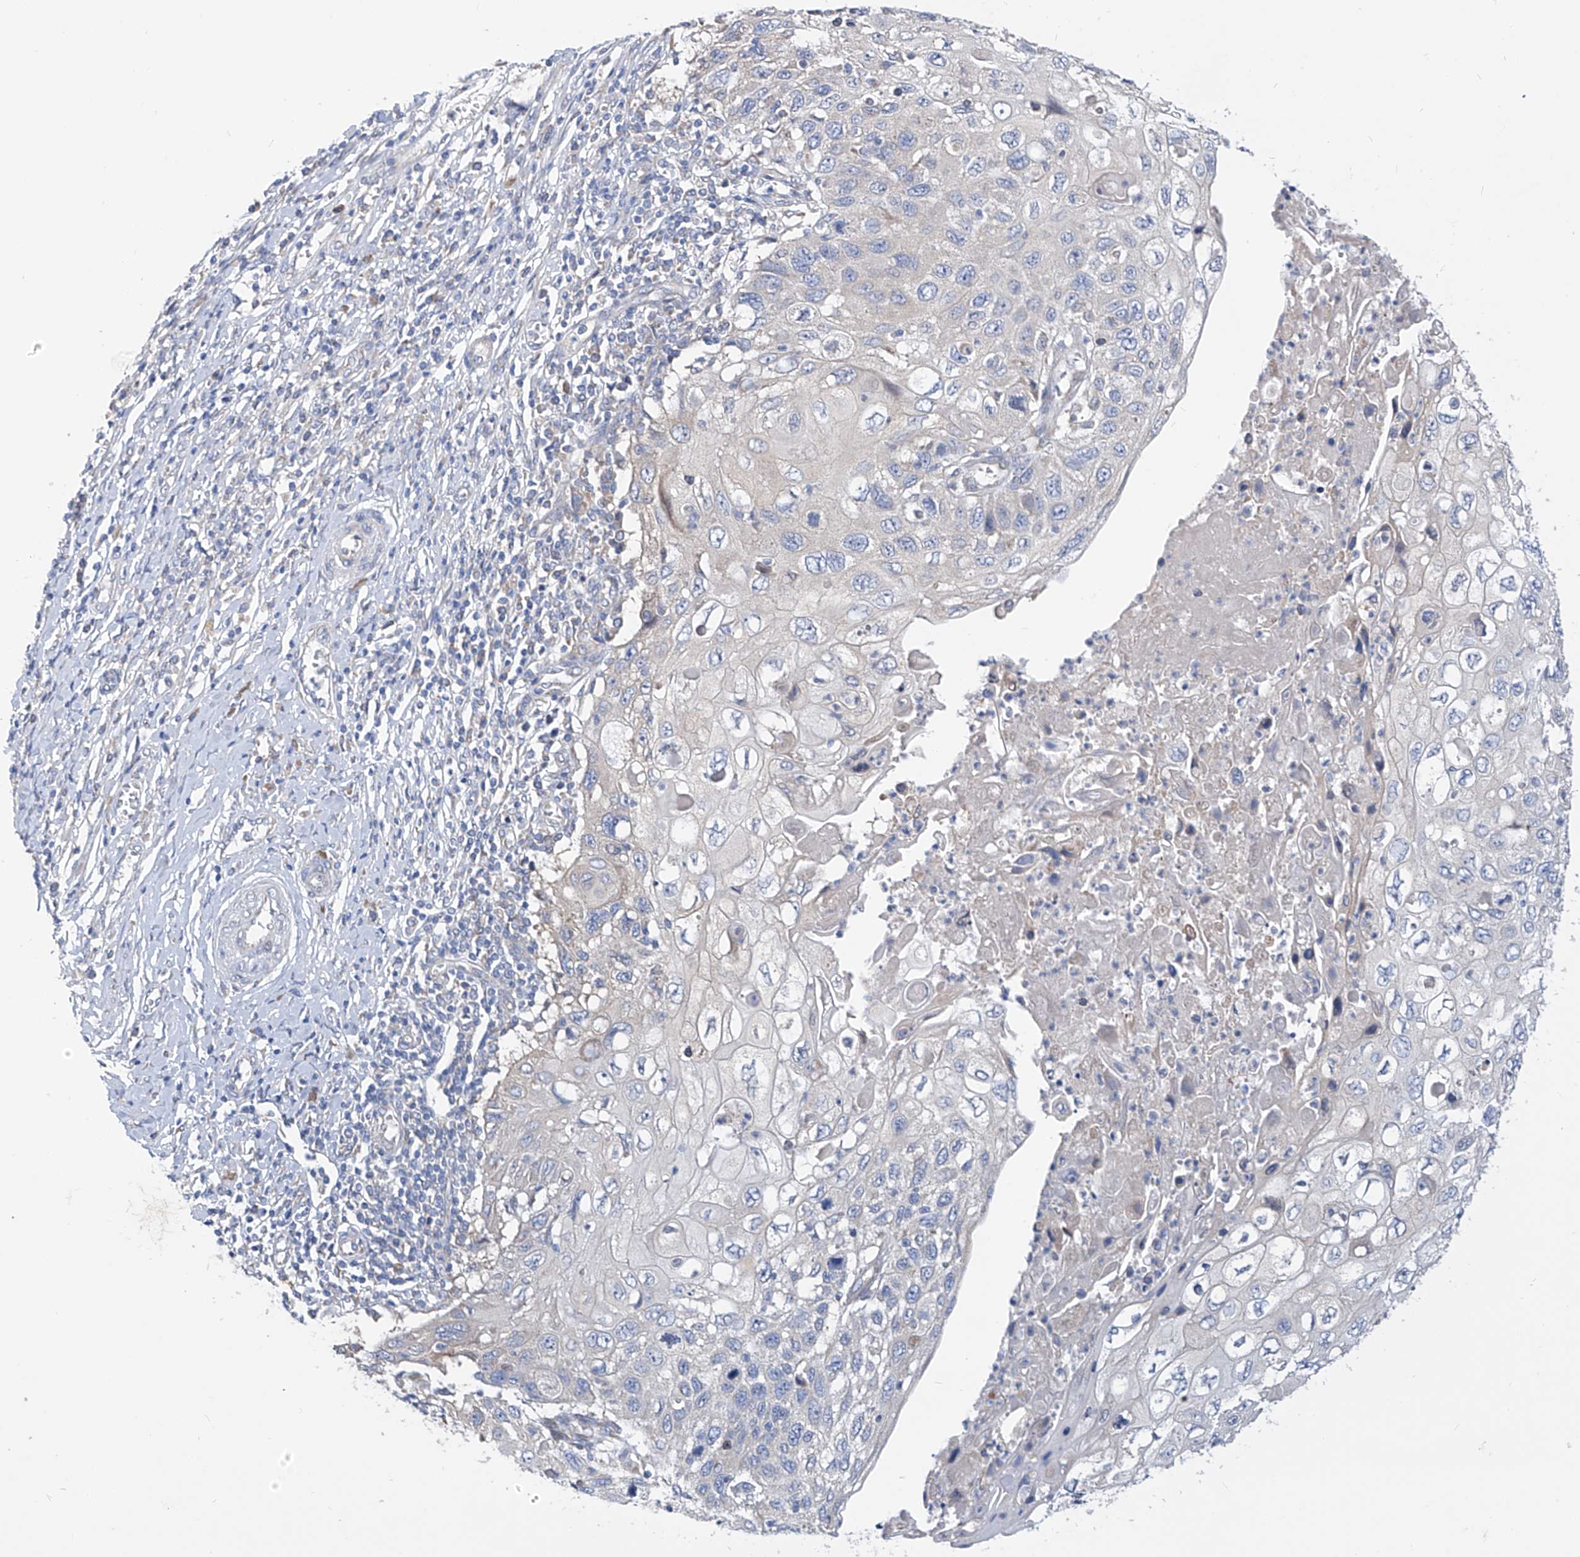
{"staining": {"intensity": "negative", "quantity": "none", "location": "none"}, "tissue": "cervical cancer", "cell_type": "Tumor cells", "image_type": "cancer", "snomed": [{"axis": "morphology", "description": "Squamous cell carcinoma, NOS"}, {"axis": "topography", "description": "Cervix"}], "caption": "IHC micrograph of cervical squamous cell carcinoma stained for a protein (brown), which shows no positivity in tumor cells.", "gene": "UFL1", "patient": {"sex": "female", "age": 70}}